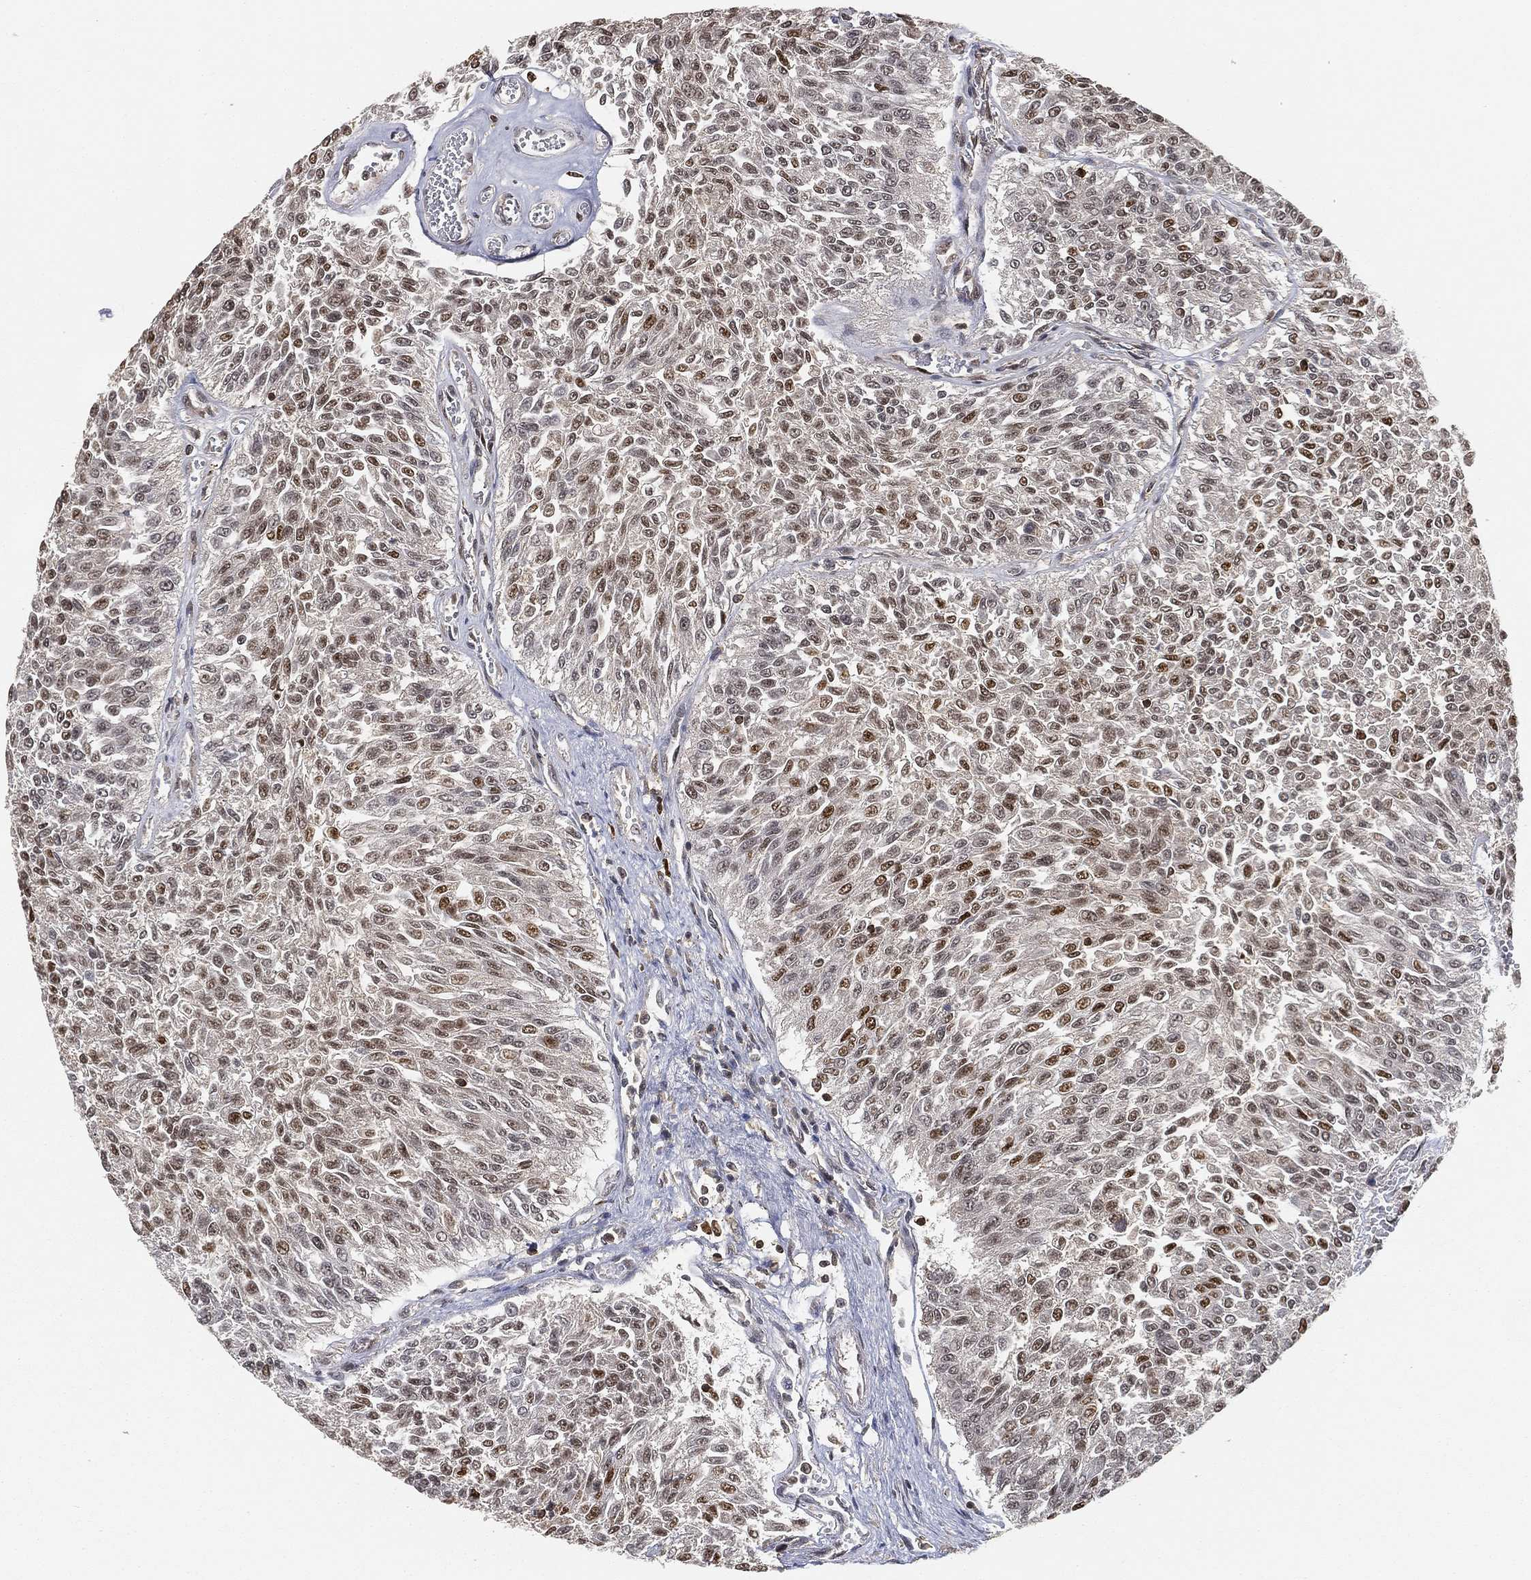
{"staining": {"intensity": "moderate", "quantity": "<25%", "location": "nuclear"}, "tissue": "urothelial cancer", "cell_type": "Tumor cells", "image_type": "cancer", "snomed": [{"axis": "morphology", "description": "Urothelial carcinoma, Low grade"}, {"axis": "topography", "description": "Urinary bladder"}], "caption": "Immunohistochemistry image of human urothelial cancer stained for a protein (brown), which demonstrates low levels of moderate nuclear expression in about <25% of tumor cells.", "gene": "WDR26", "patient": {"sex": "male", "age": 78}}